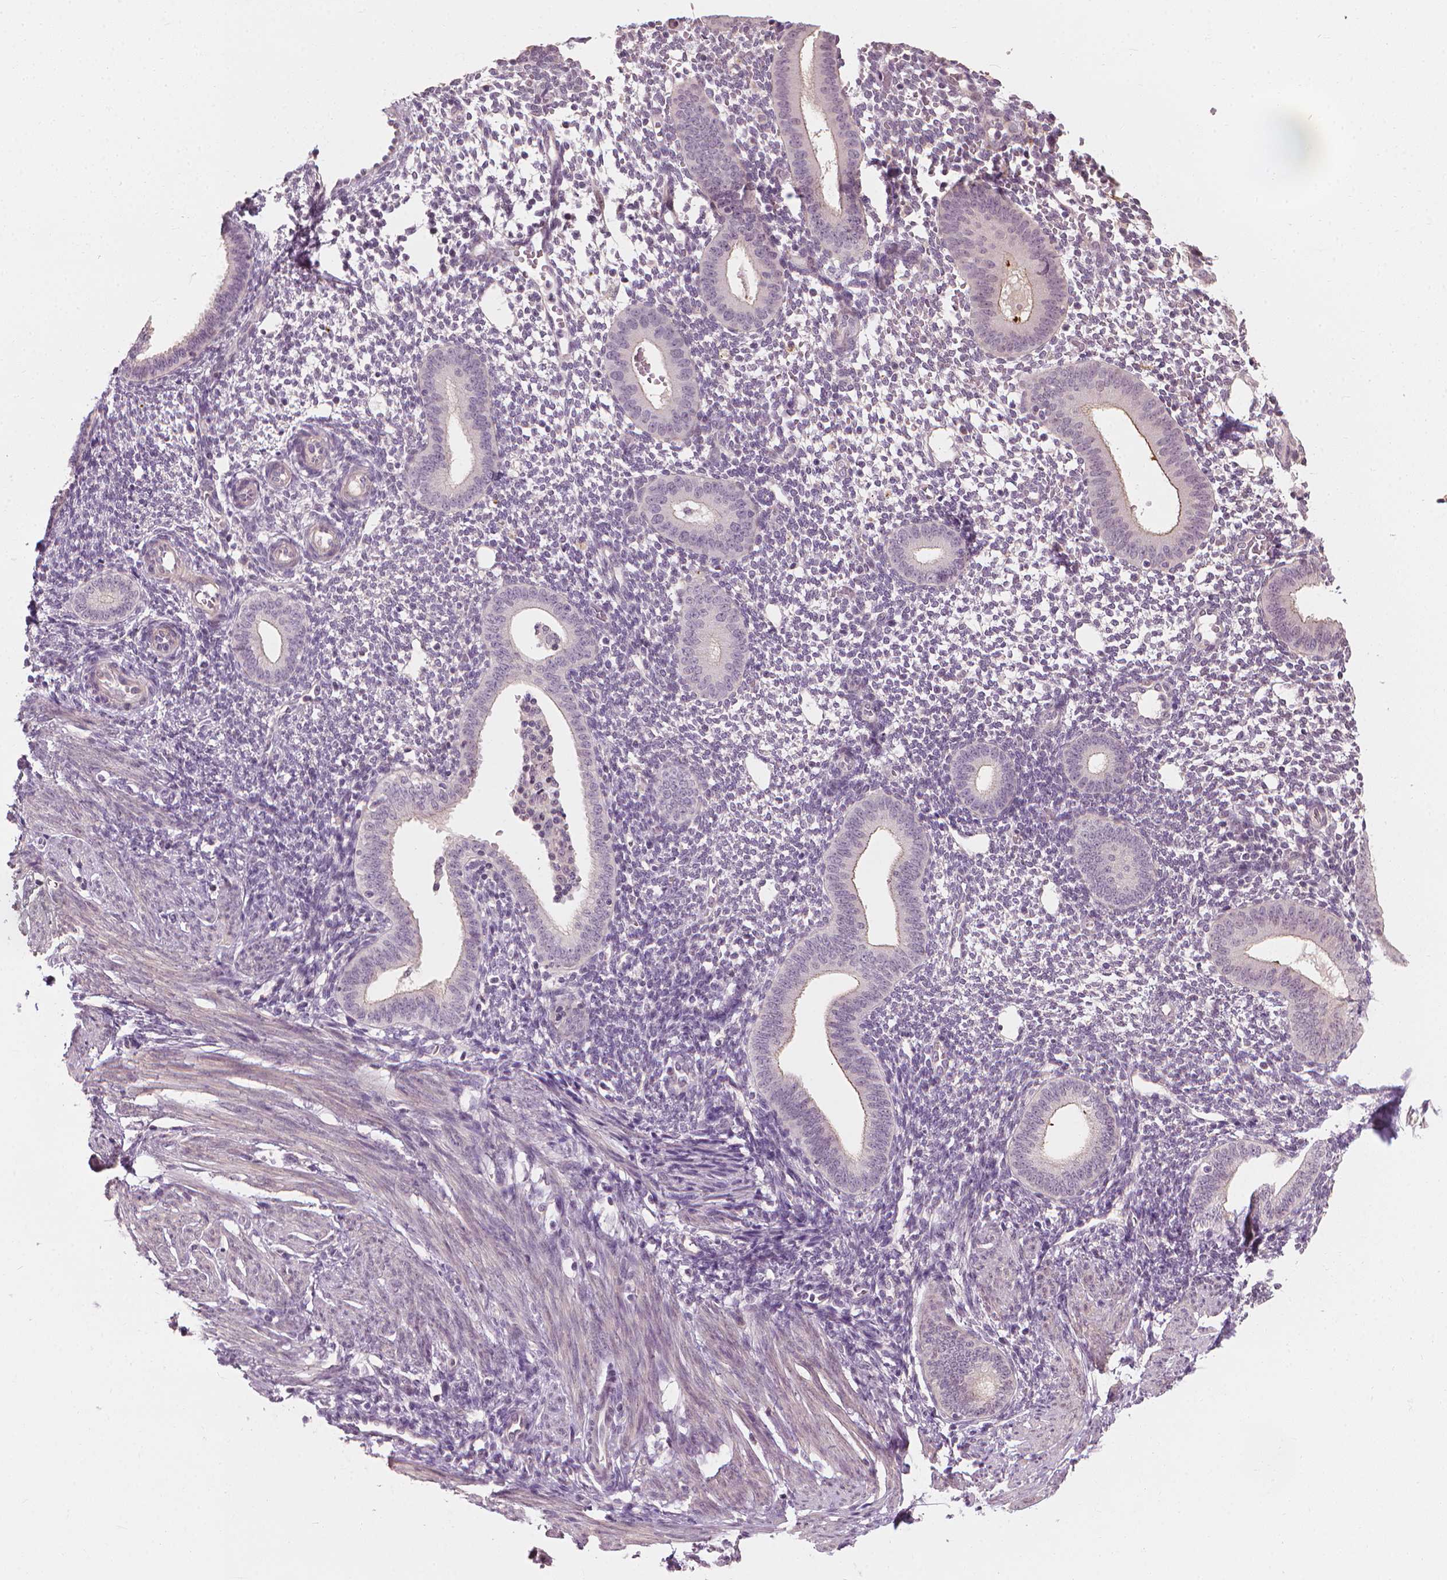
{"staining": {"intensity": "negative", "quantity": "none", "location": "none"}, "tissue": "endometrium", "cell_type": "Cells in endometrial stroma", "image_type": "normal", "snomed": [{"axis": "morphology", "description": "Normal tissue, NOS"}, {"axis": "topography", "description": "Endometrium"}], "caption": "The histopathology image exhibits no significant positivity in cells in endometrial stroma of endometrium.", "gene": "SAXO2", "patient": {"sex": "female", "age": 40}}